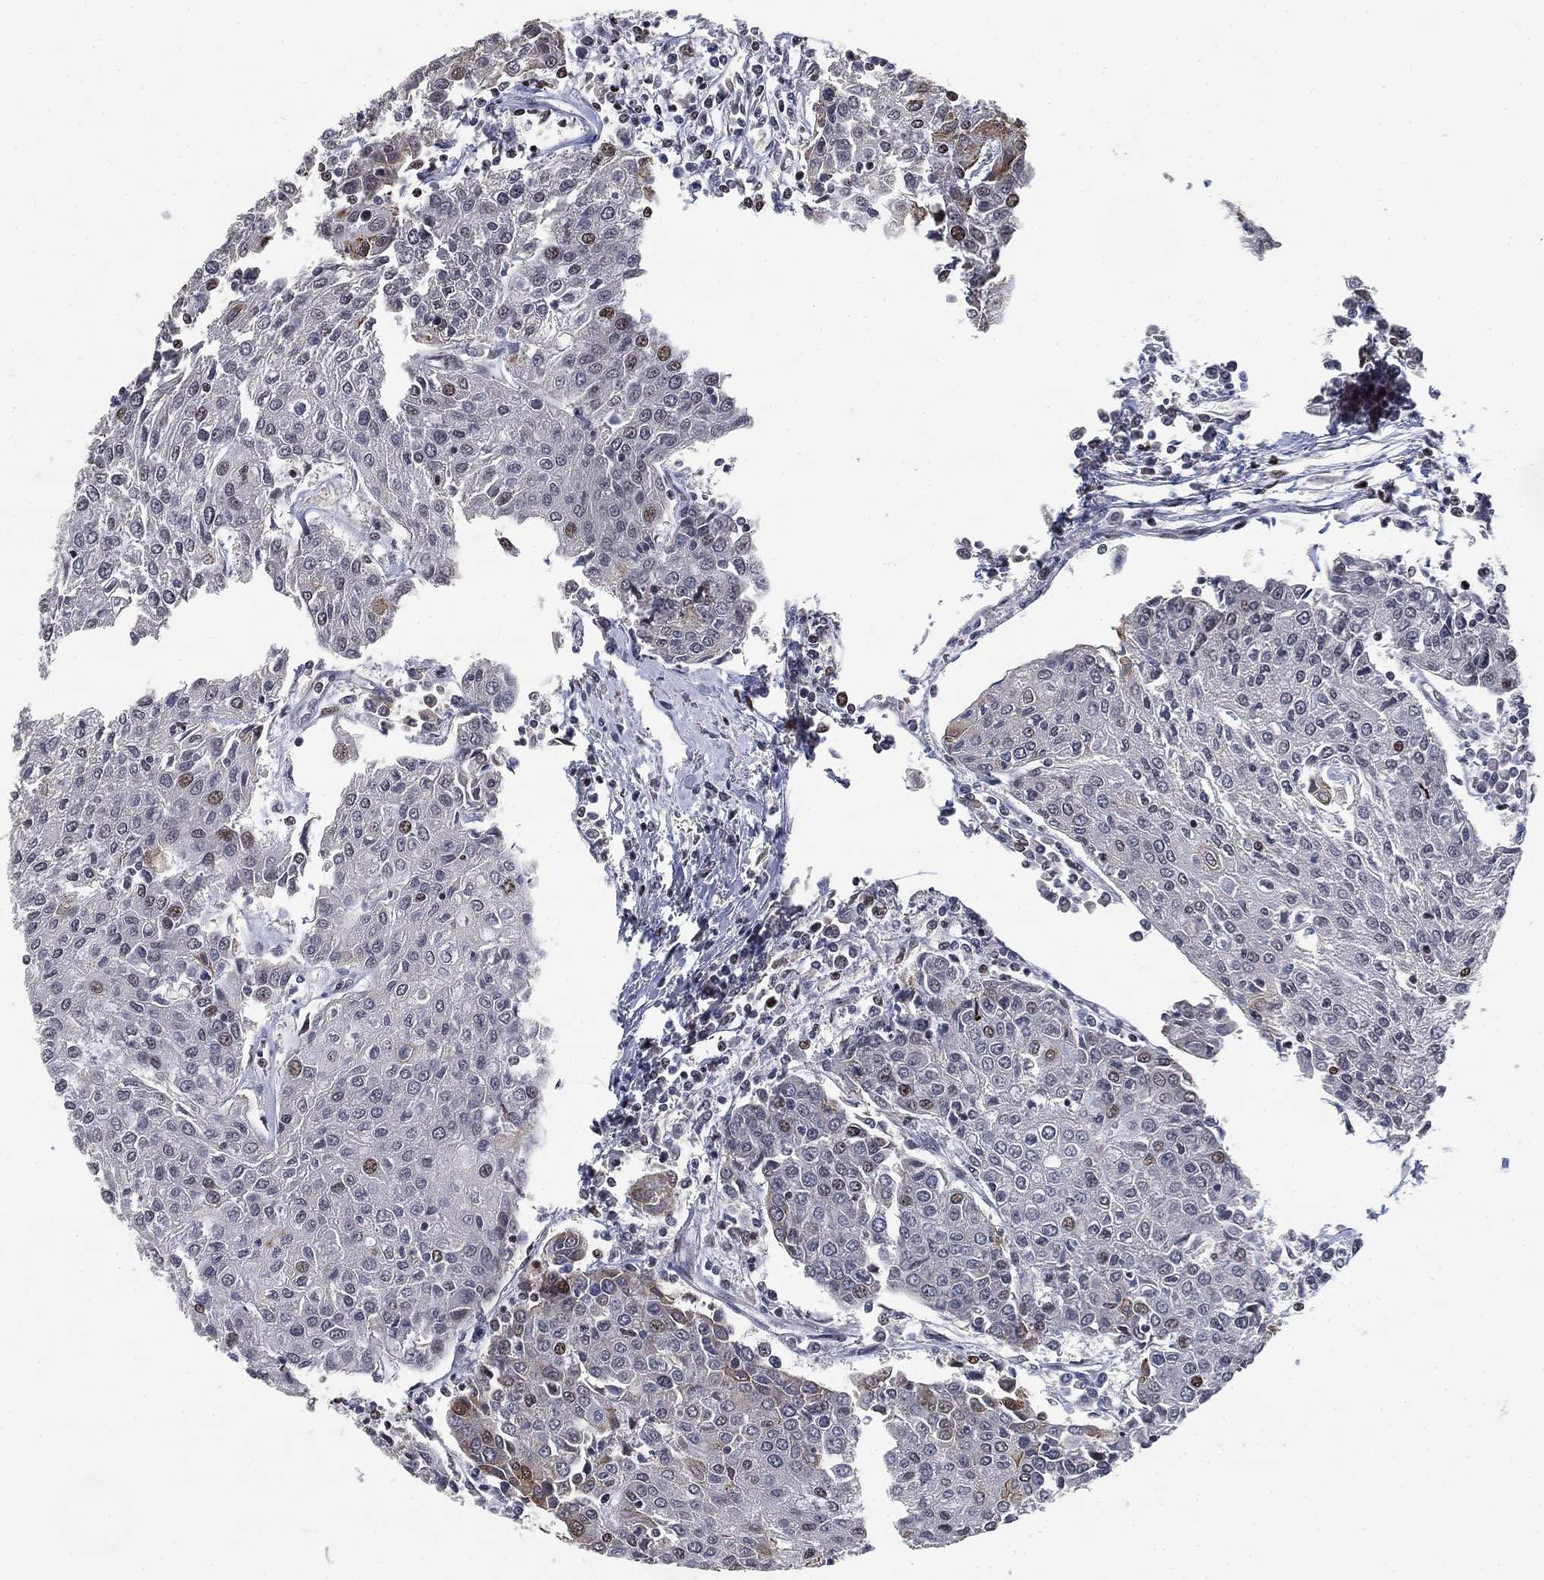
{"staining": {"intensity": "negative", "quantity": "none", "location": "none"}, "tissue": "urothelial cancer", "cell_type": "Tumor cells", "image_type": "cancer", "snomed": [{"axis": "morphology", "description": "Urothelial carcinoma, High grade"}, {"axis": "topography", "description": "Urinary bladder"}], "caption": "High-grade urothelial carcinoma stained for a protein using immunohistochemistry (IHC) reveals no staining tumor cells.", "gene": "ZSCAN30", "patient": {"sex": "female", "age": 85}}